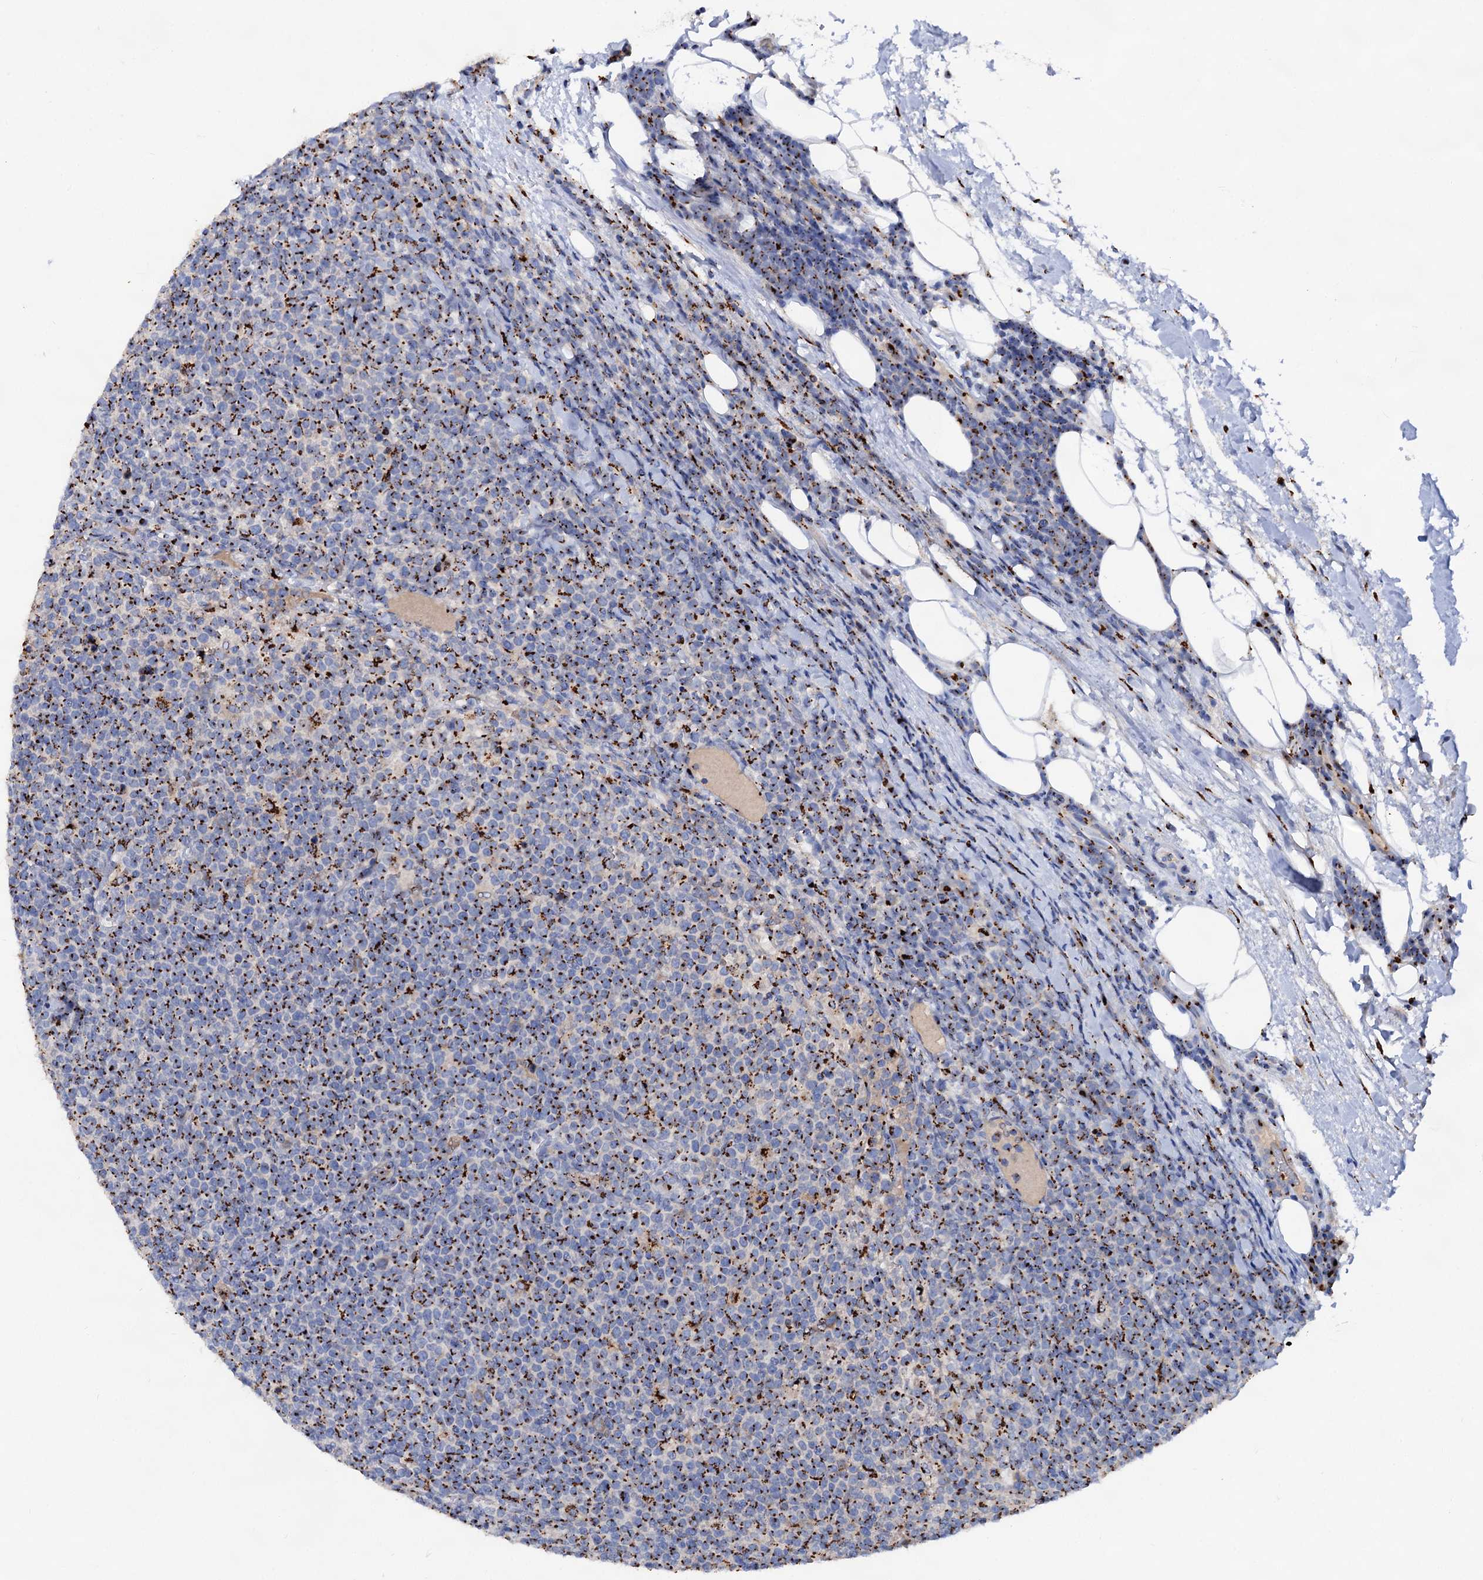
{"staining": {"intensity": "strong", "quantity": ">75%", "location": "cytoplasmic/membranous"}, "tissue": "lymphoma", "cell_type": "Tumor cells", "image_type": "cancer", "snomed": [{"axis": "morphology", "description": "Malignant lymphoma, non-Hodgkin's type, High grade"}, {"axis": "topography", "description": "Lymph node"}], "caption": "The histopathology image demonstrates staining of lymphoma, revealing strong cytoplasmic/membranous protein expression (brown color) within tumor cells.", "gene": "TM9SF3", "patient": {"sex": "male", "age": 61}}